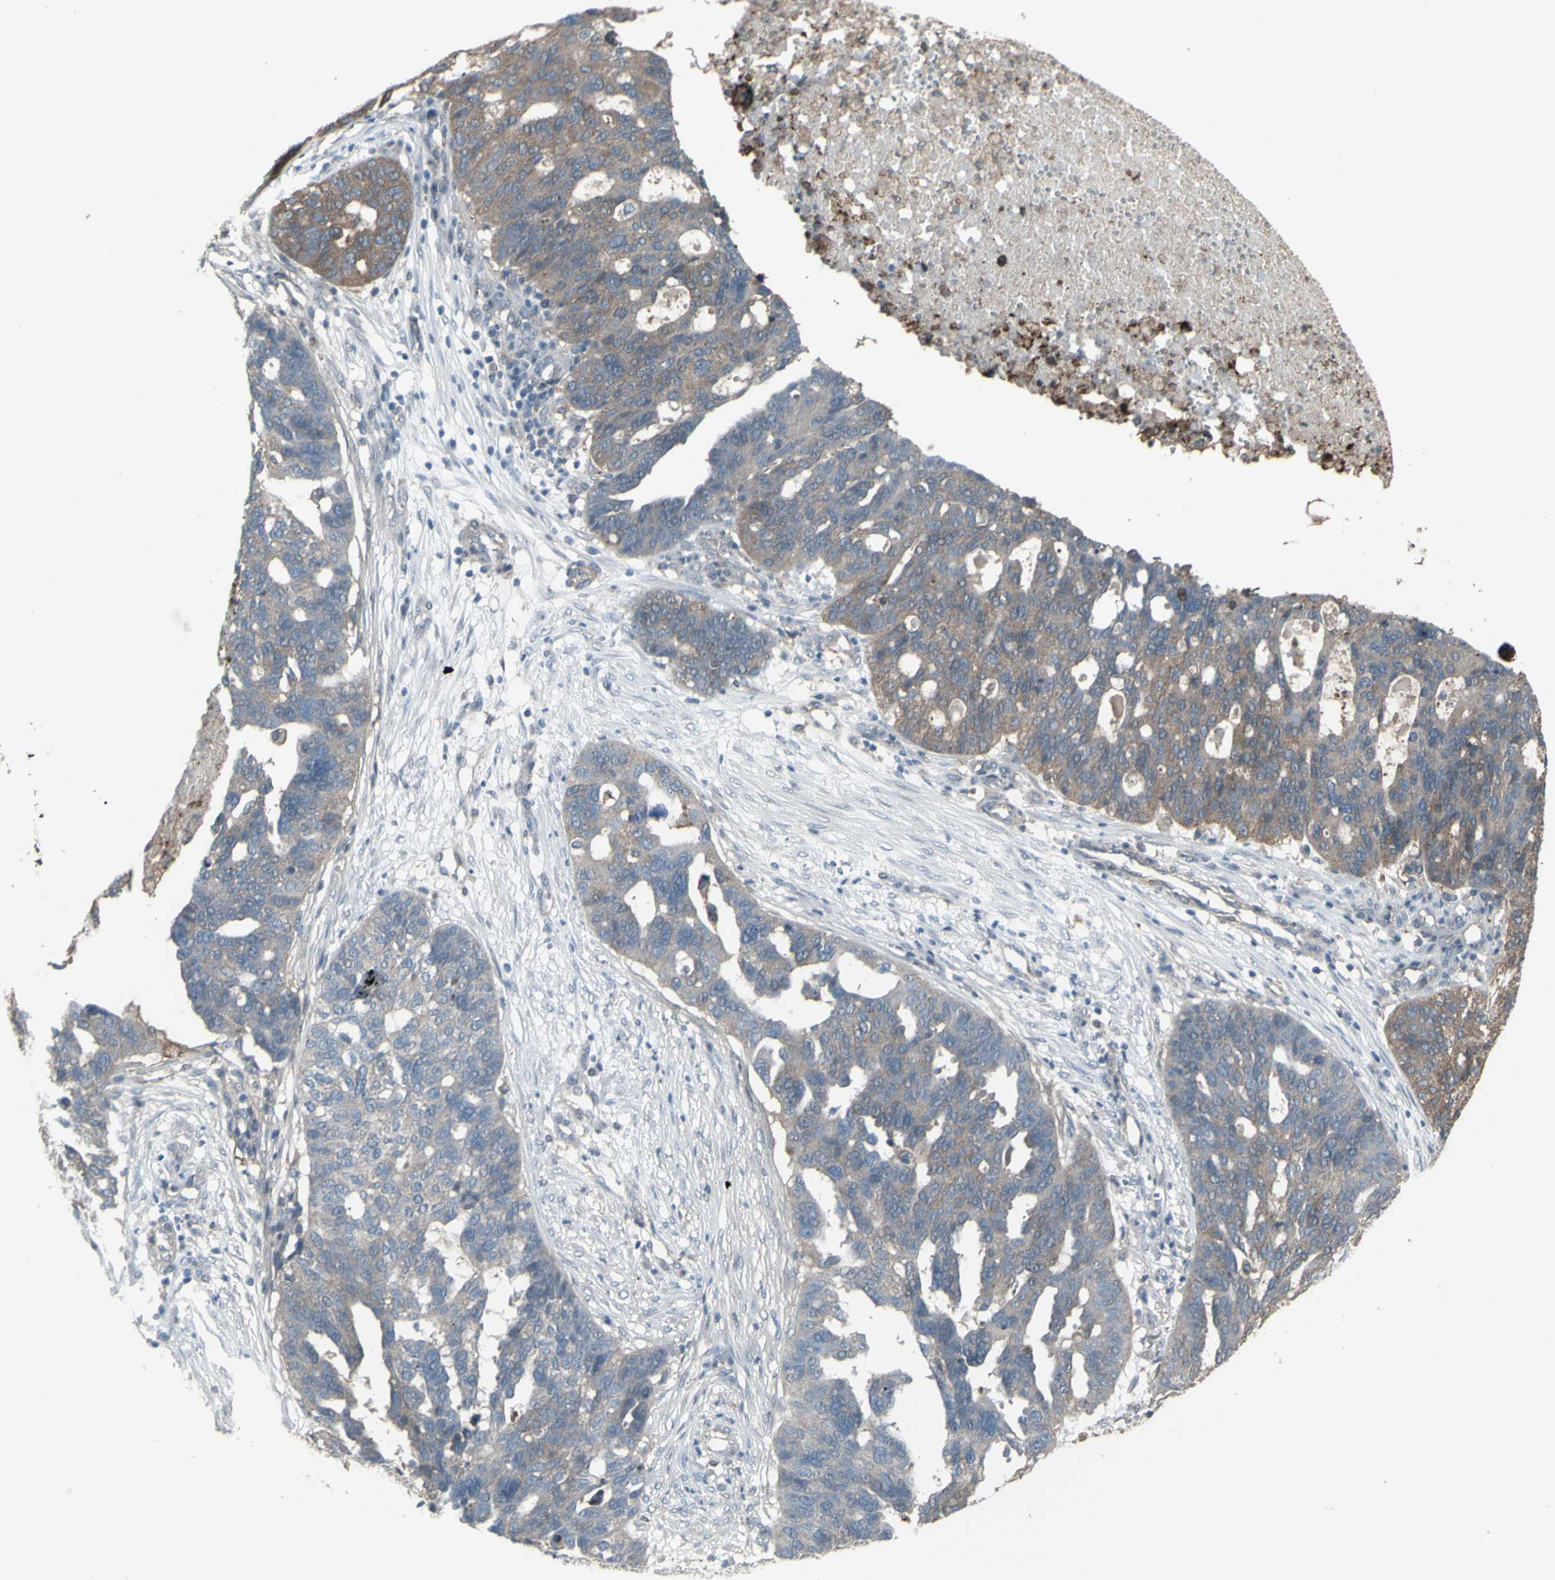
{"staining": {"intensity": "weak", "quantity": ">75%", "location": "cytoplasmic/membranous"}, "tissue": "ovarian cancer", "cell_type": "Tumor cells", "image_type": "cancer", "snomed": [{"axis": "morphology", "description": "Cystadenocarcinoma, serous, NOS"}, {"axis": "topography", "description": "Ovary"}], "caption": "Immunohistochemistry (IHC) photomicrograph of human ovarian cancer stained for a protein (brown), which exhibits low levels of weak cytoplasmic/membranous staining in approximately >75% of tumor cells.", "gene": "SMO", "patient": {"sex": "female", "age": 59}}